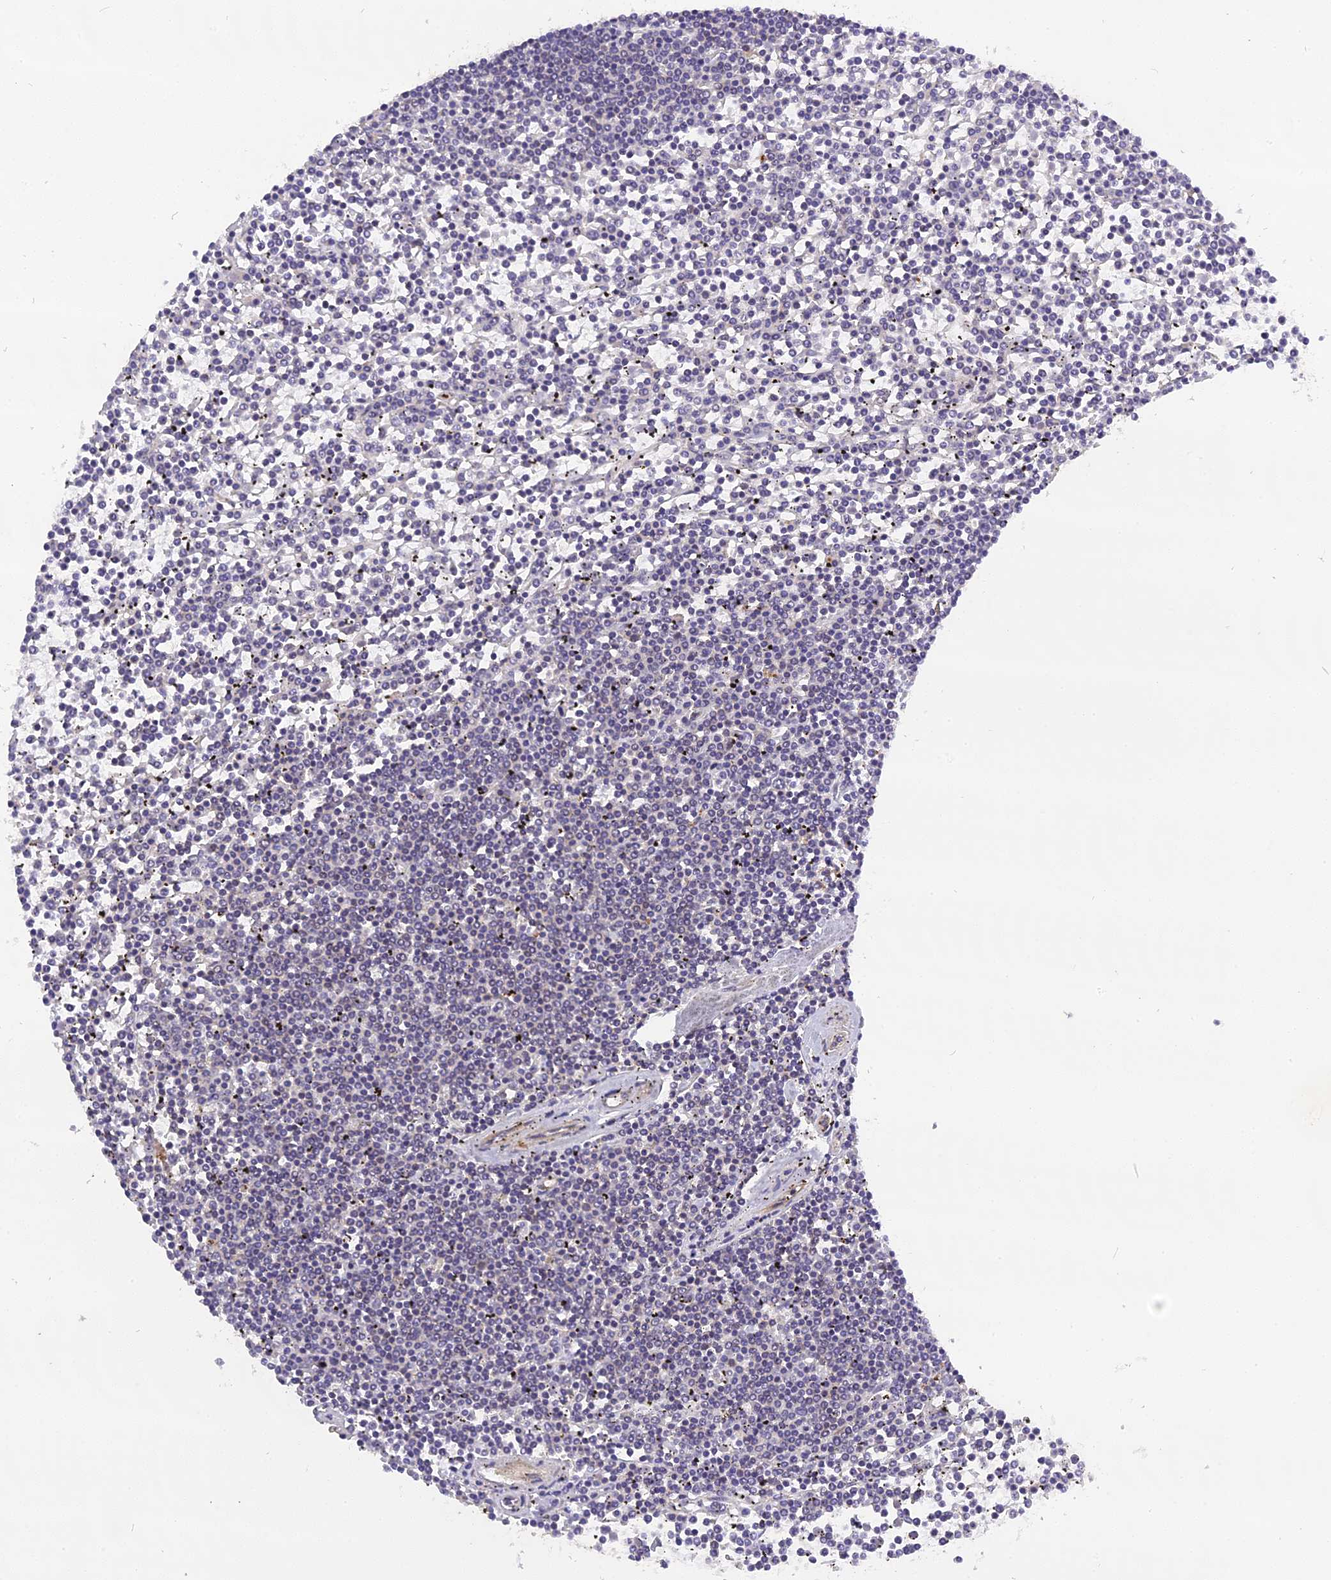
{"staining": {"intensity": "negative", "quantity": "none", "location": "none"}, "tissue": "lymphoma", "cell_type": "Tumor cells", "image_type": "cancer", "snomed": [{"axis": "morphology", "description": "Malignant lymphoma, non-Hodgkin's type, Low grade"}, {"axis": "topography", "description": "Spleen"}], "caption": "IHC of human low-grade malignant lymphoma, non-Hodgkin's type exhibits no expression in tumor cells. Nuclei are stained in blue.", "gene": "FNIP2", "patient": {"sex": "female", "age": 19}}